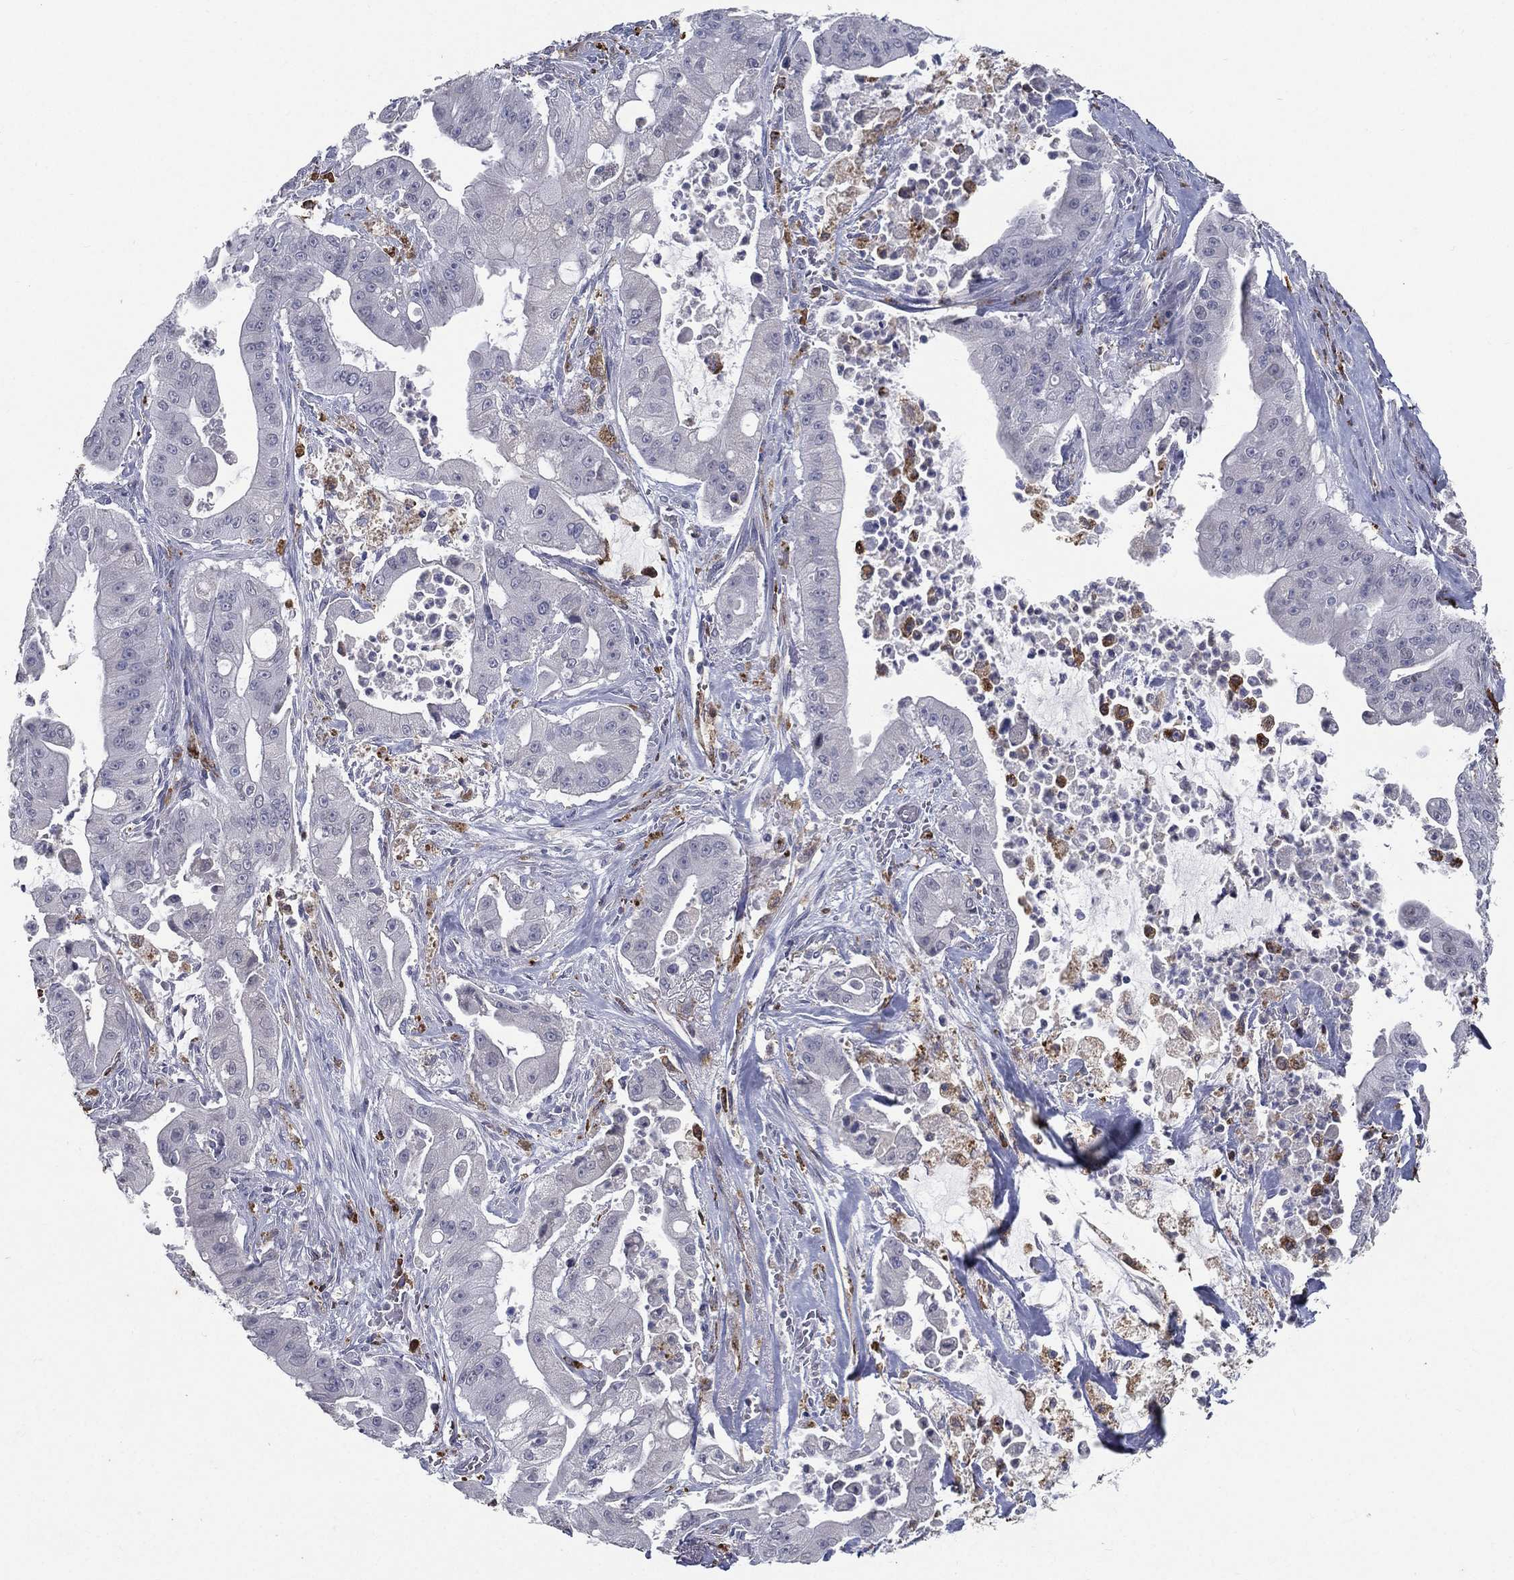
{"staining": {"intensity": "negative", "quantity": "none", "location": "none"}, "tissue": "pancreatic cancer", "cell_type": "Tumor cells", "image_type": "cancer", "snomed": [{"axis": "morphology", "description": "Normal tissue, NOS"}, {"axis": "morphology", "description": "Inflammation, NOS"}, {"axis": "morphology", "description": "Adenocarcinoma, NOS"}, {"axis": "topography", "description": "Pancreas"}], "caption": "This micrograph is of pancreatic cancer (adenocarcinoma) stained with immunohistochemistry to label a protein in brown with the nuclei are counter-stained blue. There is no positivity in tumor cells.", "gene": "EVI2B", "patient": {"sex": "male", "age": 57}}